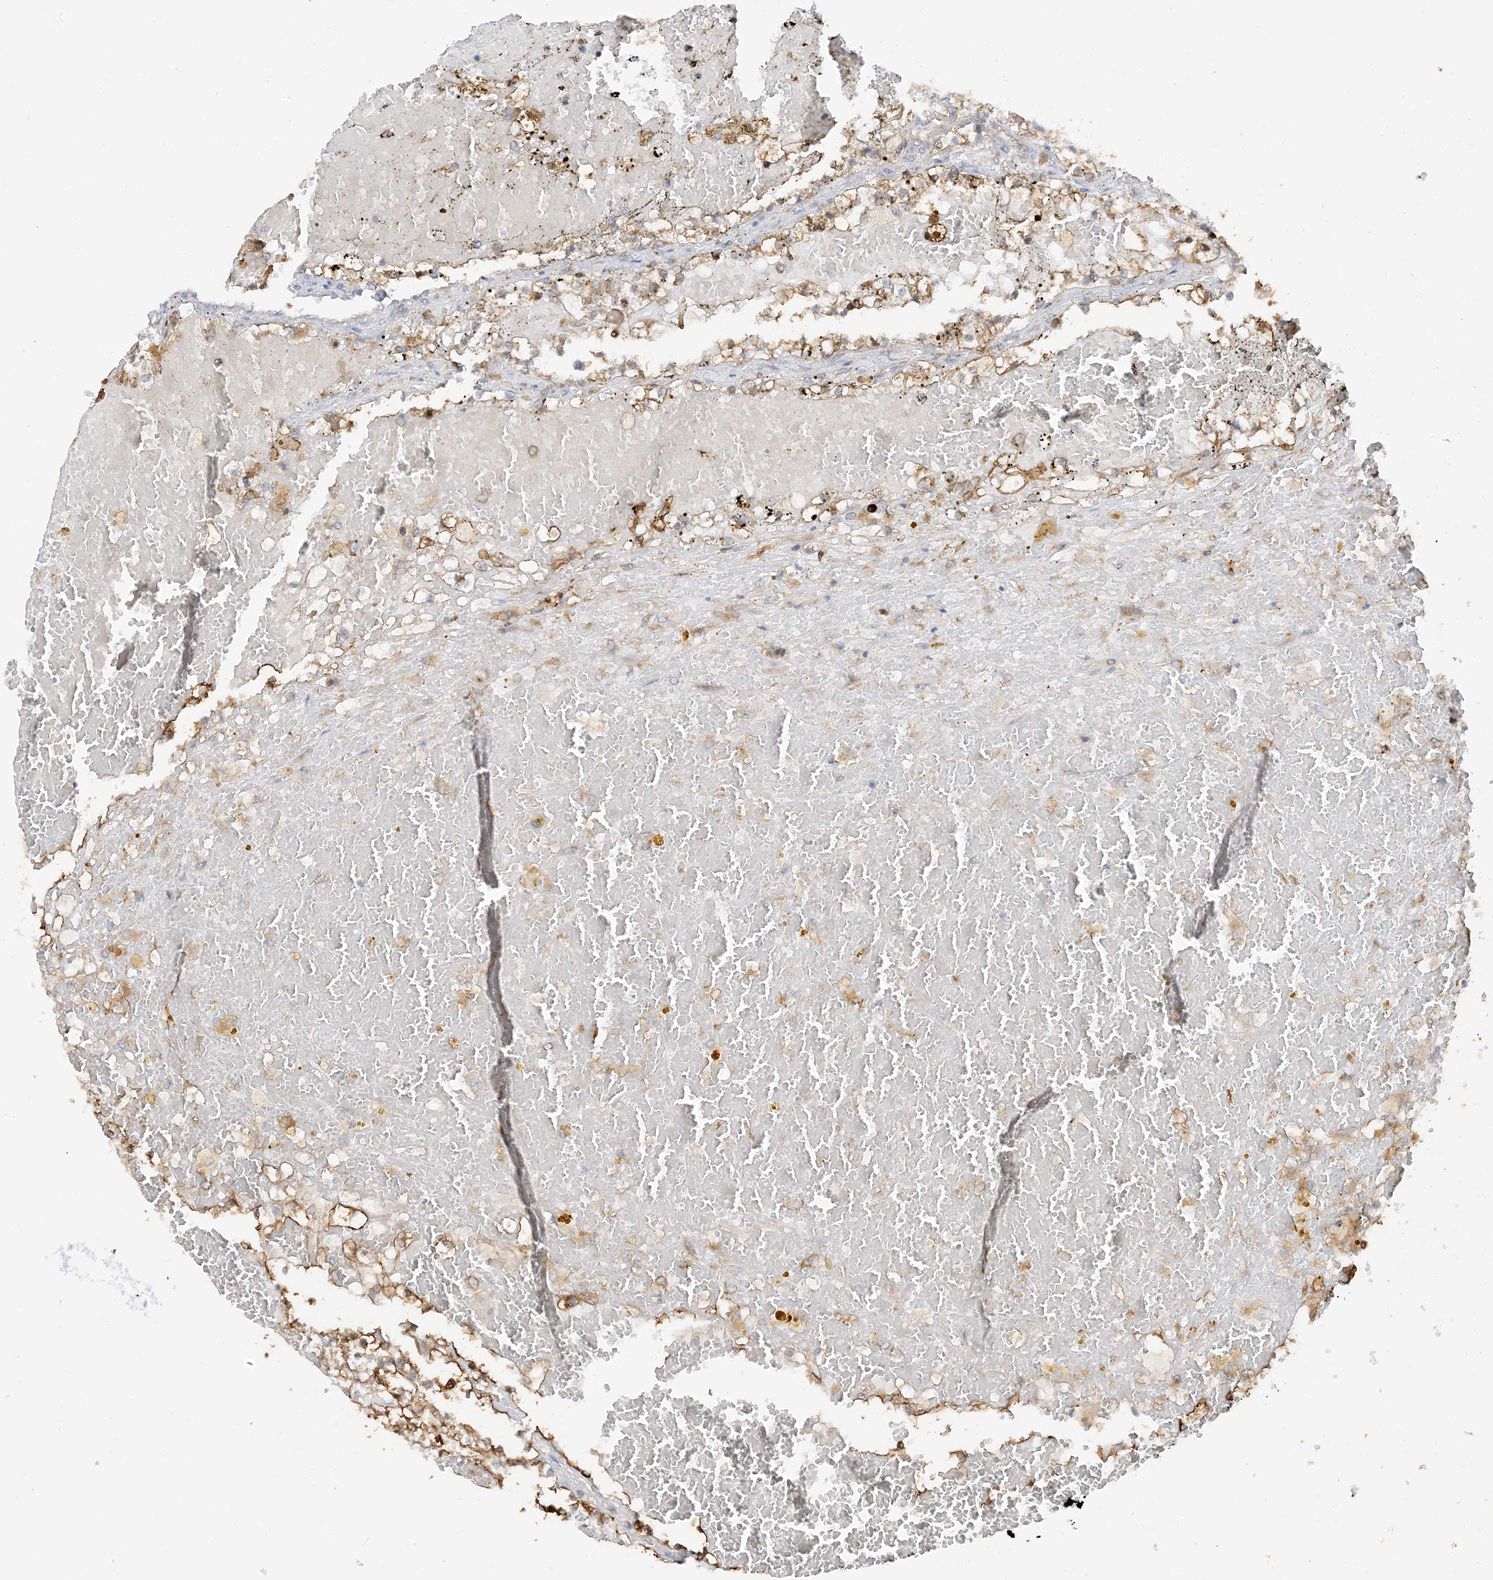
{"staining": {"intensity": "moderate", "quantity": ">75%", "location": "cytoplasmic/membranous"}, "tissue": "renal cancer", "cell_type": "Tumor cells", "image_type": "cancer", "snomed": [{"axis": "morphology", "description": "Normal tissue, NOS"}, {"axis": "morphology", "description": "Adenocarcinoma, NOS"}, {"axis": "topography", "description": "Kidney"}], "caption": "Immunohistochemical staining of renal cancer (adenocarcinoma) demonstrates medium levels of moderate cytoplasmic/membranous protein positivity in about >75% of tumor cells.", "gene": "PHACTR2", "patient": {"sex": "male", "age": 68}}